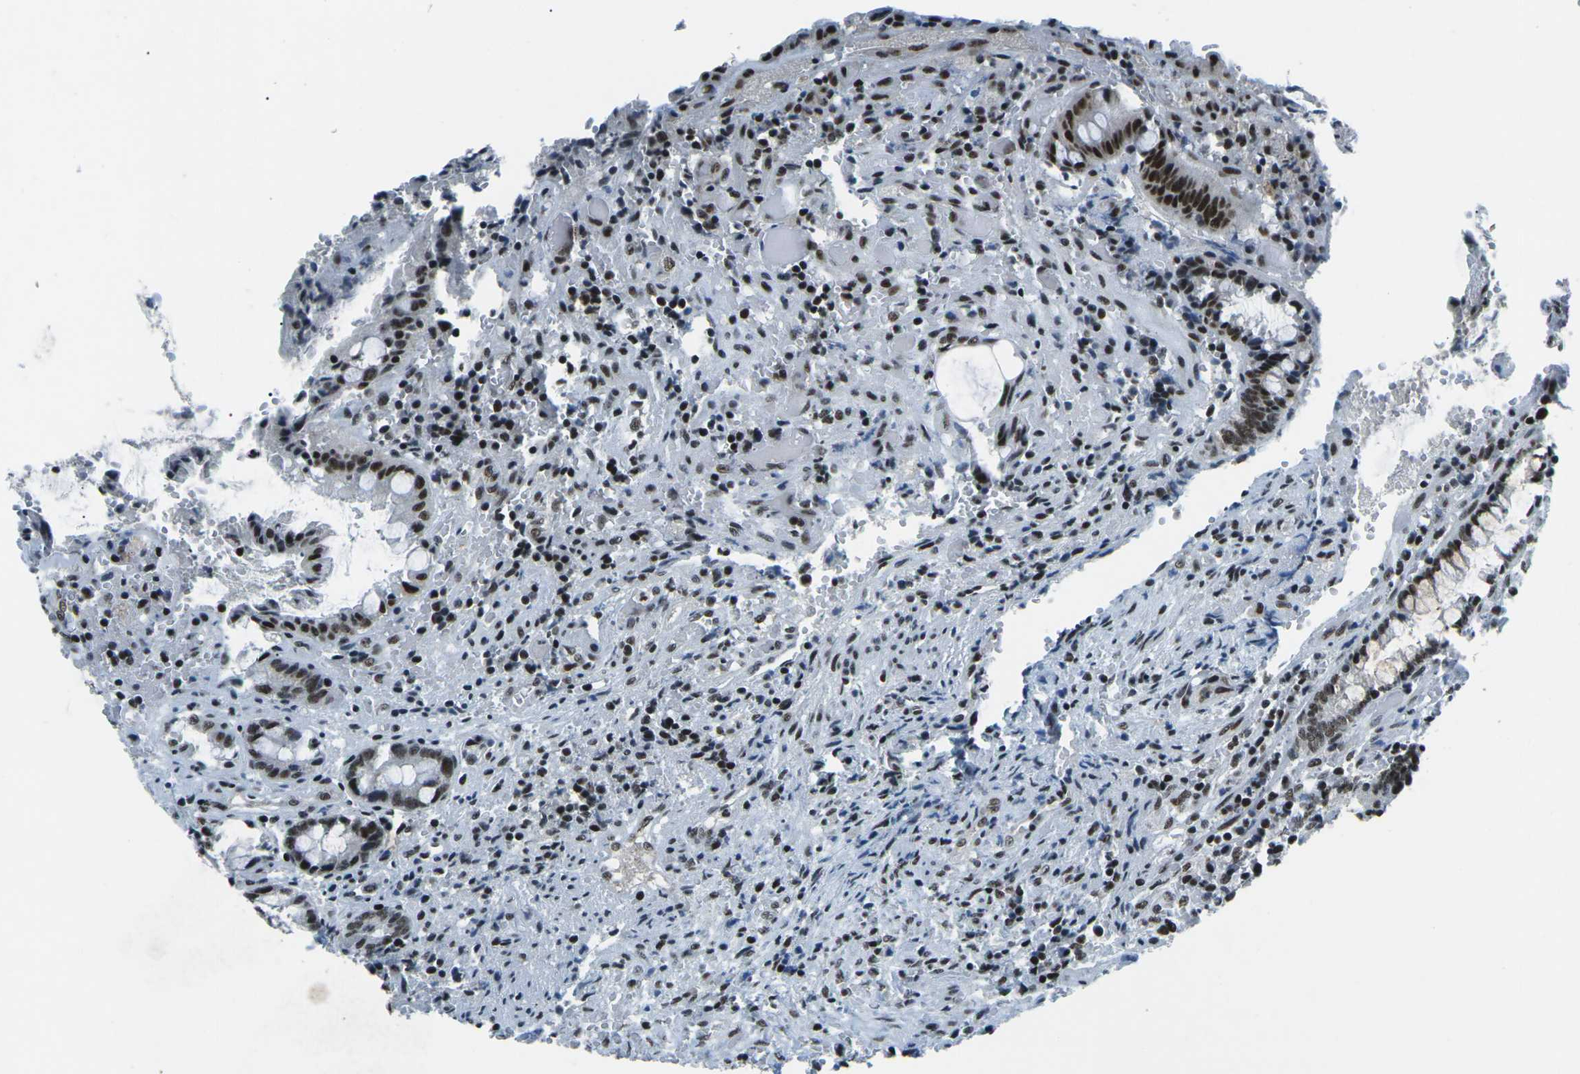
{"staining": {"intensity": "moderate", "quantity": ">75%", "location": "nuclear"}, "tissue": "colorectal cancer", "cell_type": "Tumor cells", "image_type": "cancer", "snomed": [{"axis": "morphology", "description": "Adenocarcinoma, NOS"}, {"axis": "topography", "description": "Colon"}], "caption": "Immunohistochemistry (IHC) (DAB (3,3'-diaminobenzidine)) staining of colorectal cancer (adenocarcinoma) shows moderate nuclear protein staining in approximately >75% of tumor cells.", "gene": "RBL2", "patient": {"sex": "female", "age": 57}}